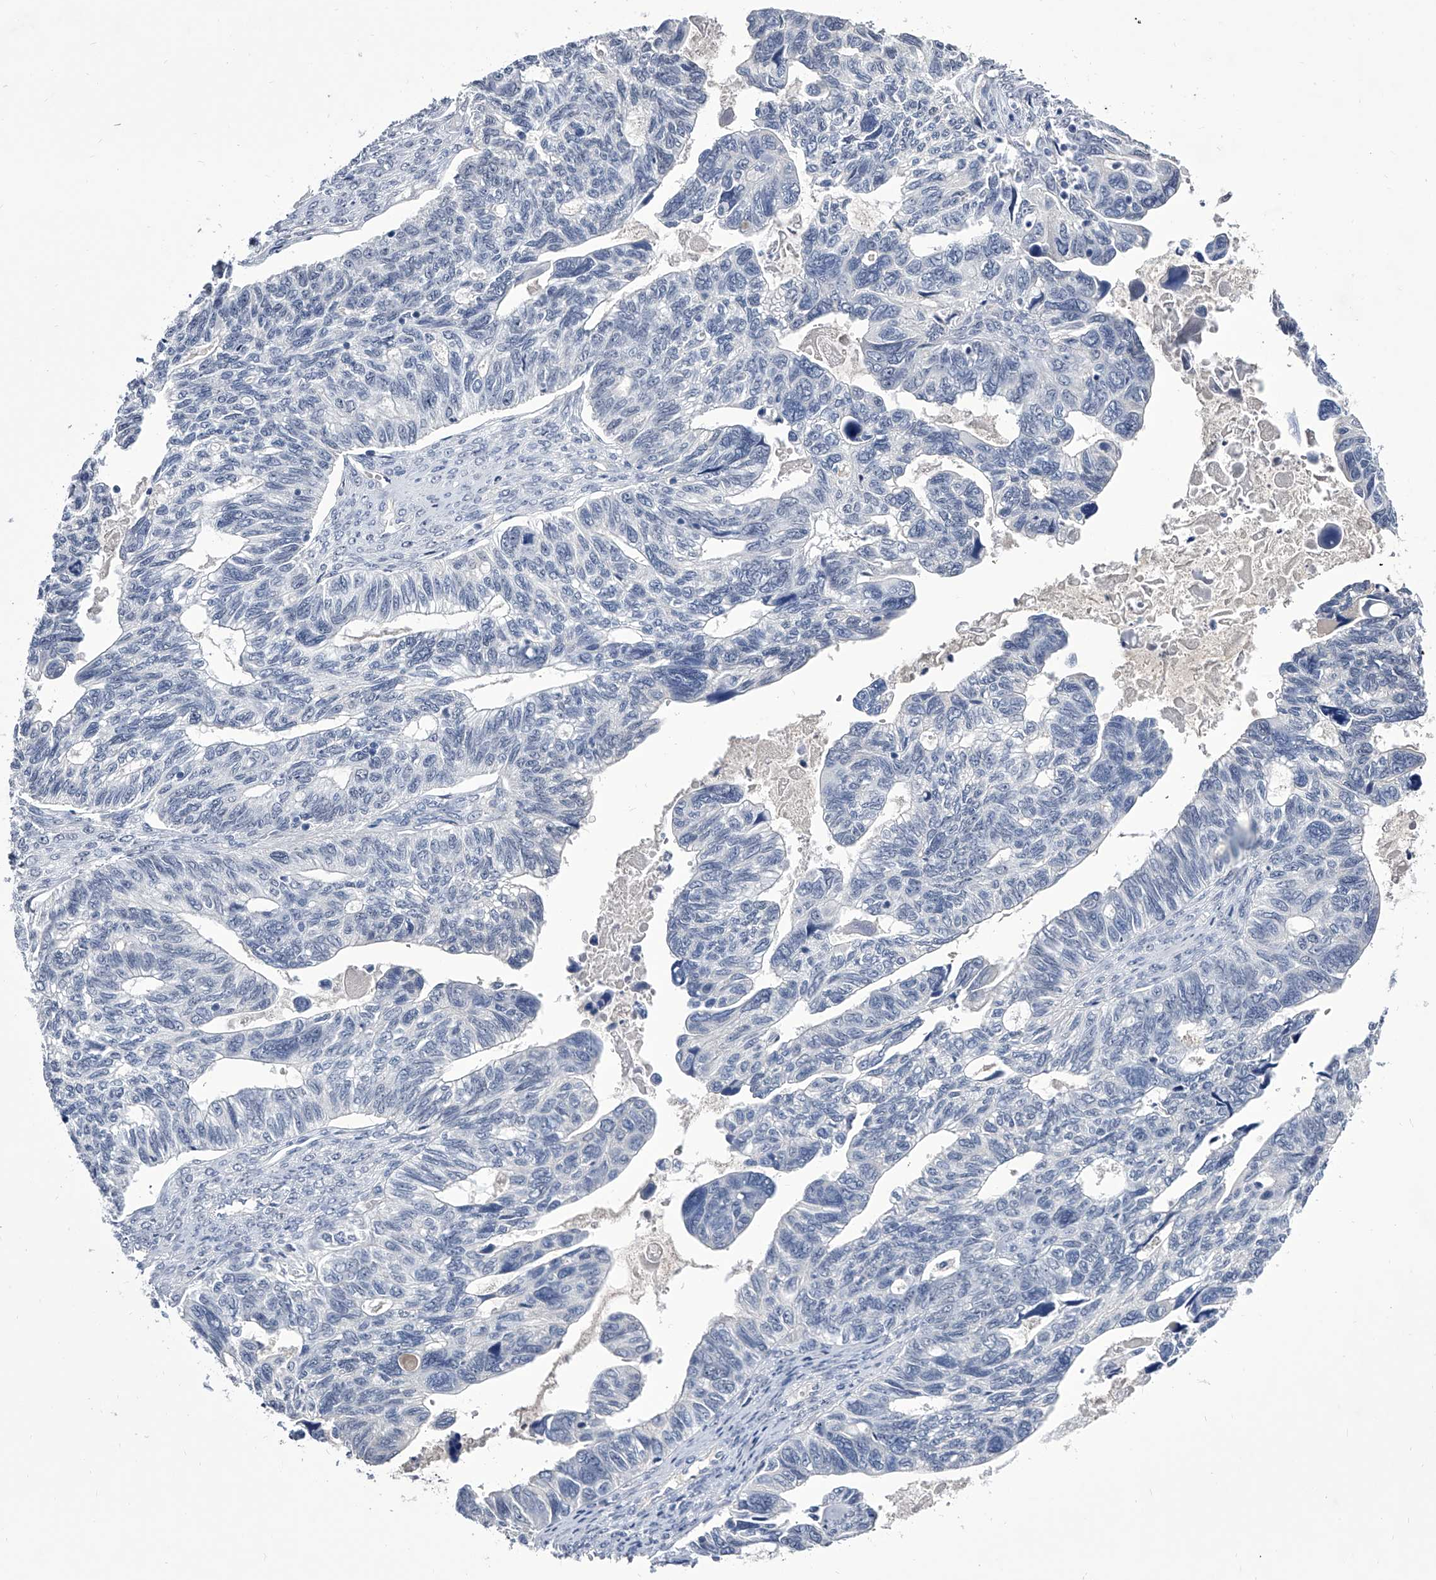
{"staining": {"intensity": "negative", "quantity": "none", "location": "none"}, "tissue": "ovarian cancer", "cell_type": "Tumor cells", "image_type": "cancer", "snomed": [{"axis": "morphology", "description": "Cystadenocarcinoma, serous, NOS"}, {"axis": "topography", "description": "Ovary"}], "caption": "Immunohistochemical staining of human ovarian cancer (serous cystadenocarcinoma) exhibits no significant expression in tumor cells.", "gene": "CRISP2", "patient": {"sex": "female", "age": 79}}